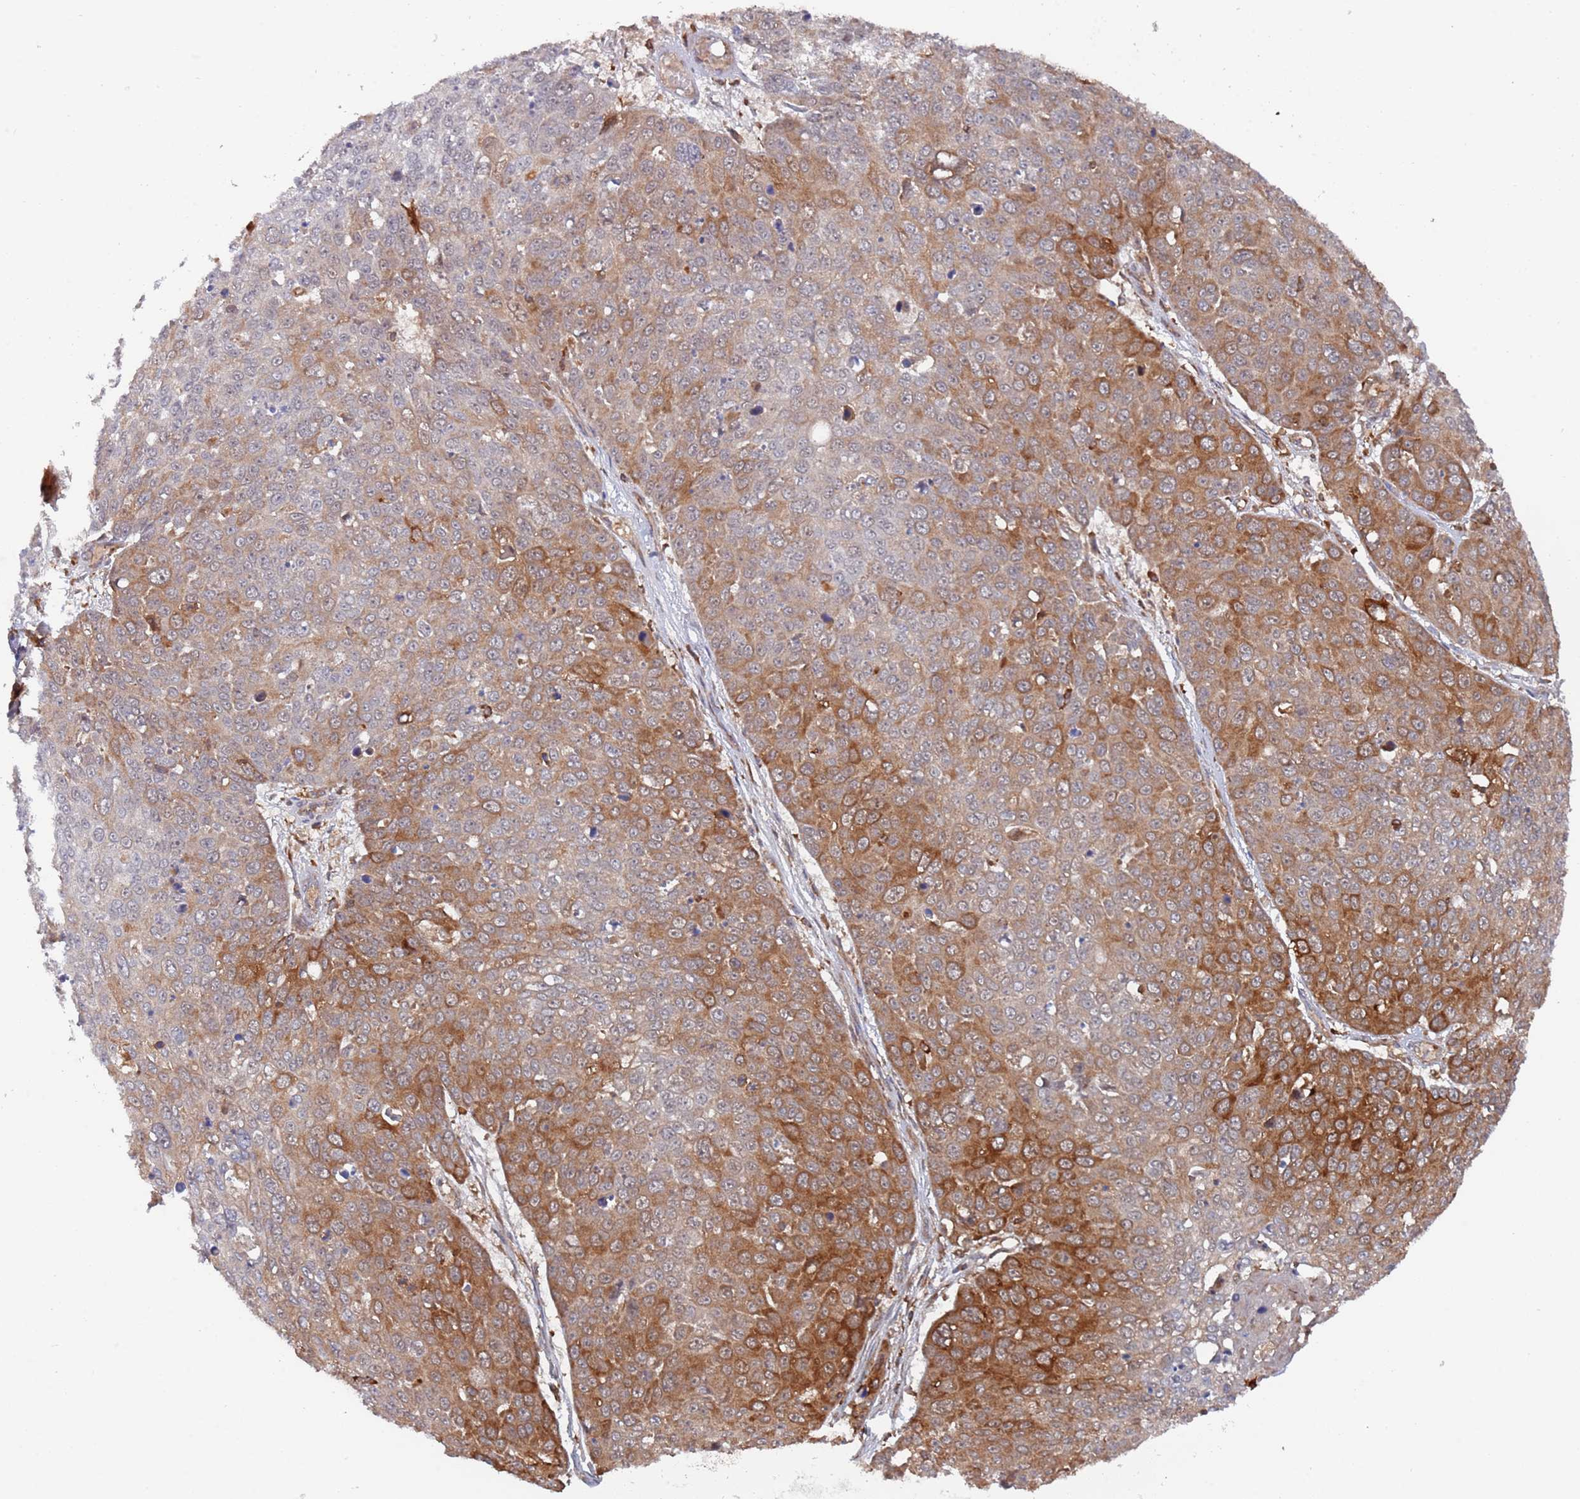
{"staining": {"intensity": "strong", "quantity": "<25%", "location": "cytoplasmic/membranous"}, "tissue": "skin cancer", "cell_type": "Tumor cells", "image_type": "cancer", "snomed": [{"axis": "morphology", "description": "Squamous cell carcinoma, NOS"}, {"axis": "topography", "description": "Skin"}], "caption": "Skin cancer (squamous cell carcinoma) was stained to show a protein in brown. There is medium levels of strong cytoplasmic/membranous staining in about <25% of tumor cells.", "gene": "DDX60", "patient": {"sex": "male", "age": 71}}